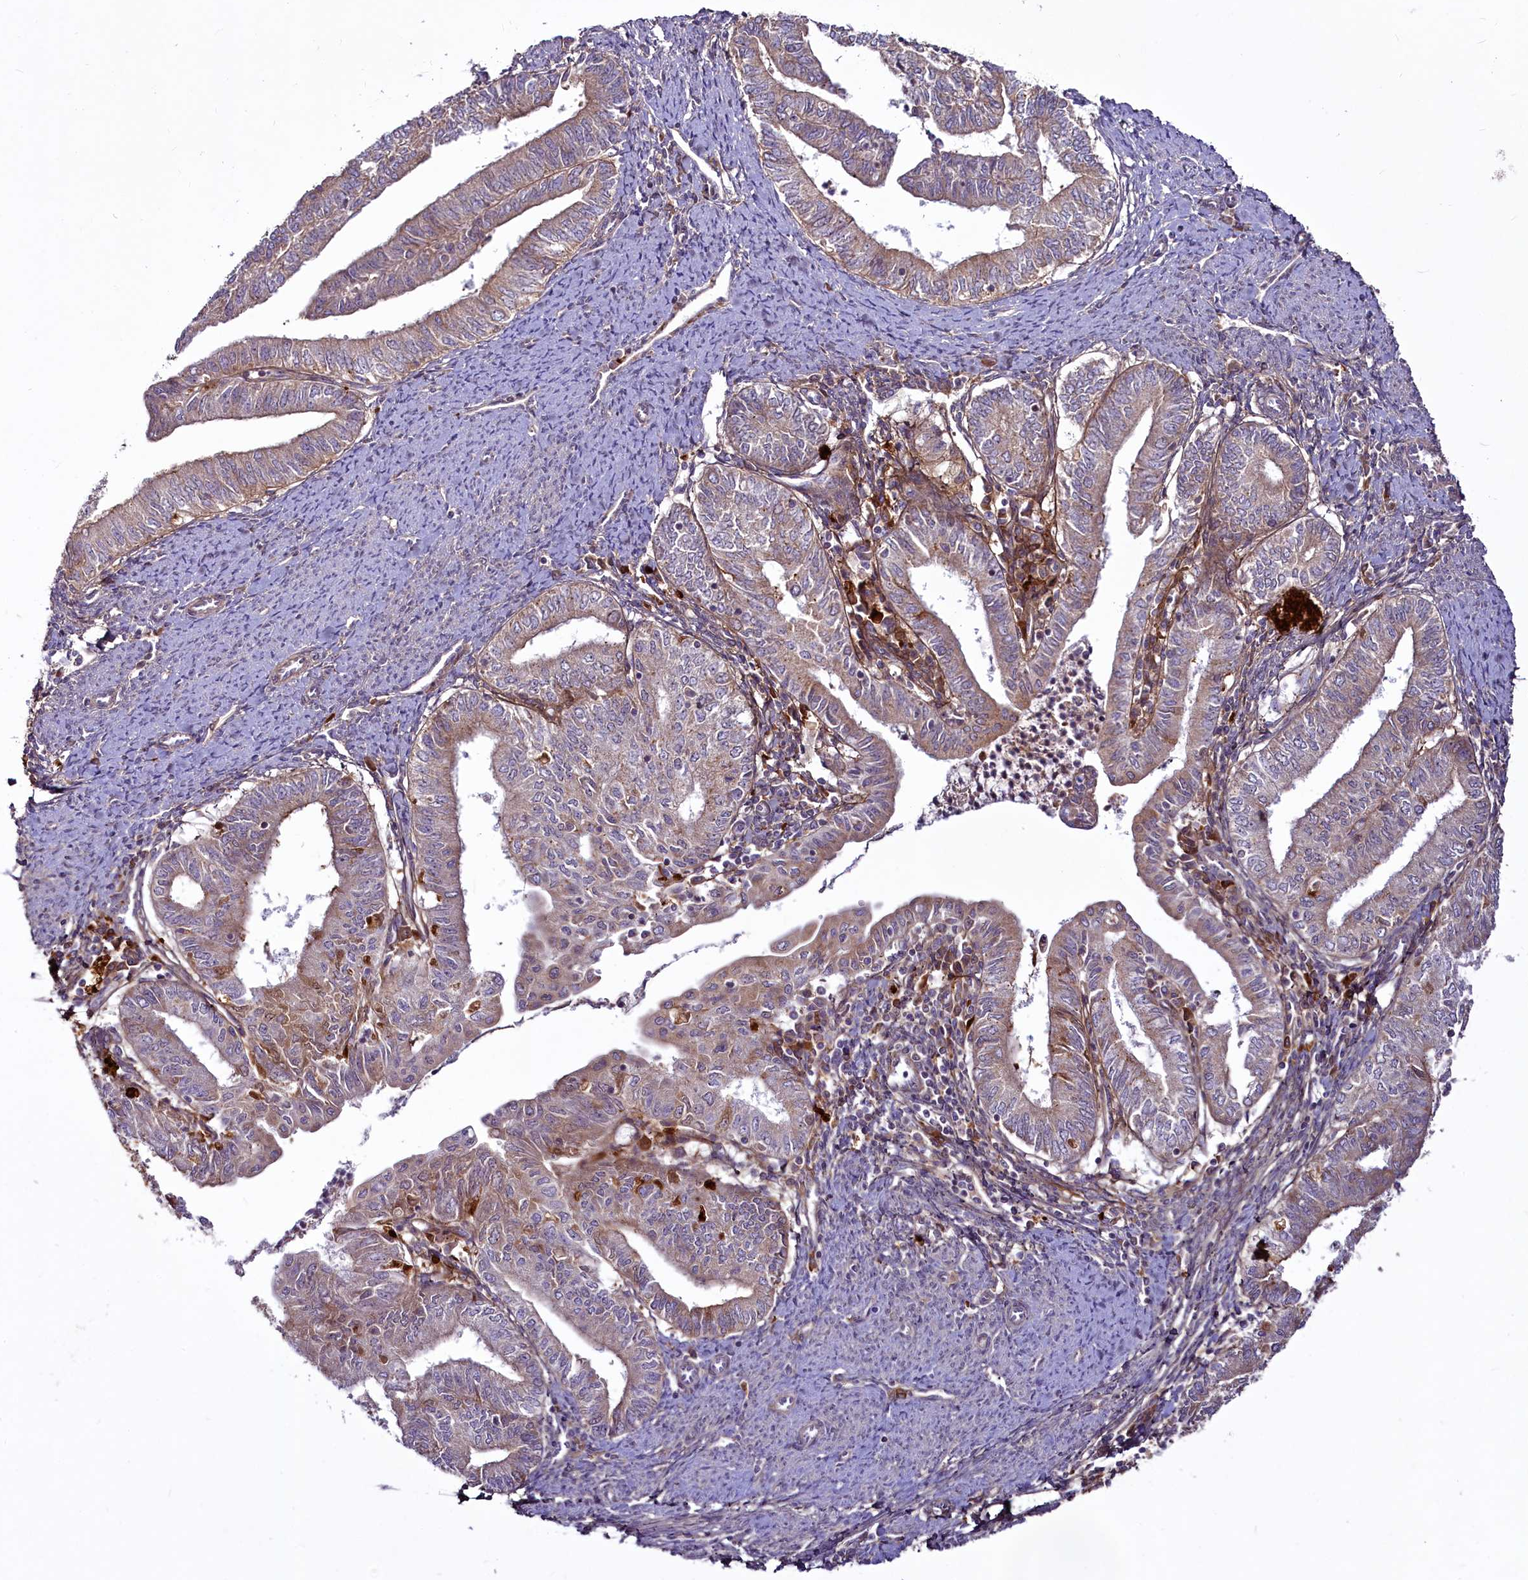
{"staining": {"intensity": "weak", "quantity": "<25%", "location": "cytoplasmic/membranous"}, "tissue": "endometrial cancer", "cell_type": "Tumor cells", "image_type": "cancer", "snomed": [{"axis": "morphology", "description": "Adenocarcinoma, NOS"}, {"axis": "topography", "description": "Endometrium"}], "caption": "A photomicrograph of endometrial adenocarcinoma stained for a protein shows no brown staining in tumor cells. Nuclei are stained in blue.", "gene": "RSBN1", "patient": {"sex": "female", "age": 66}}